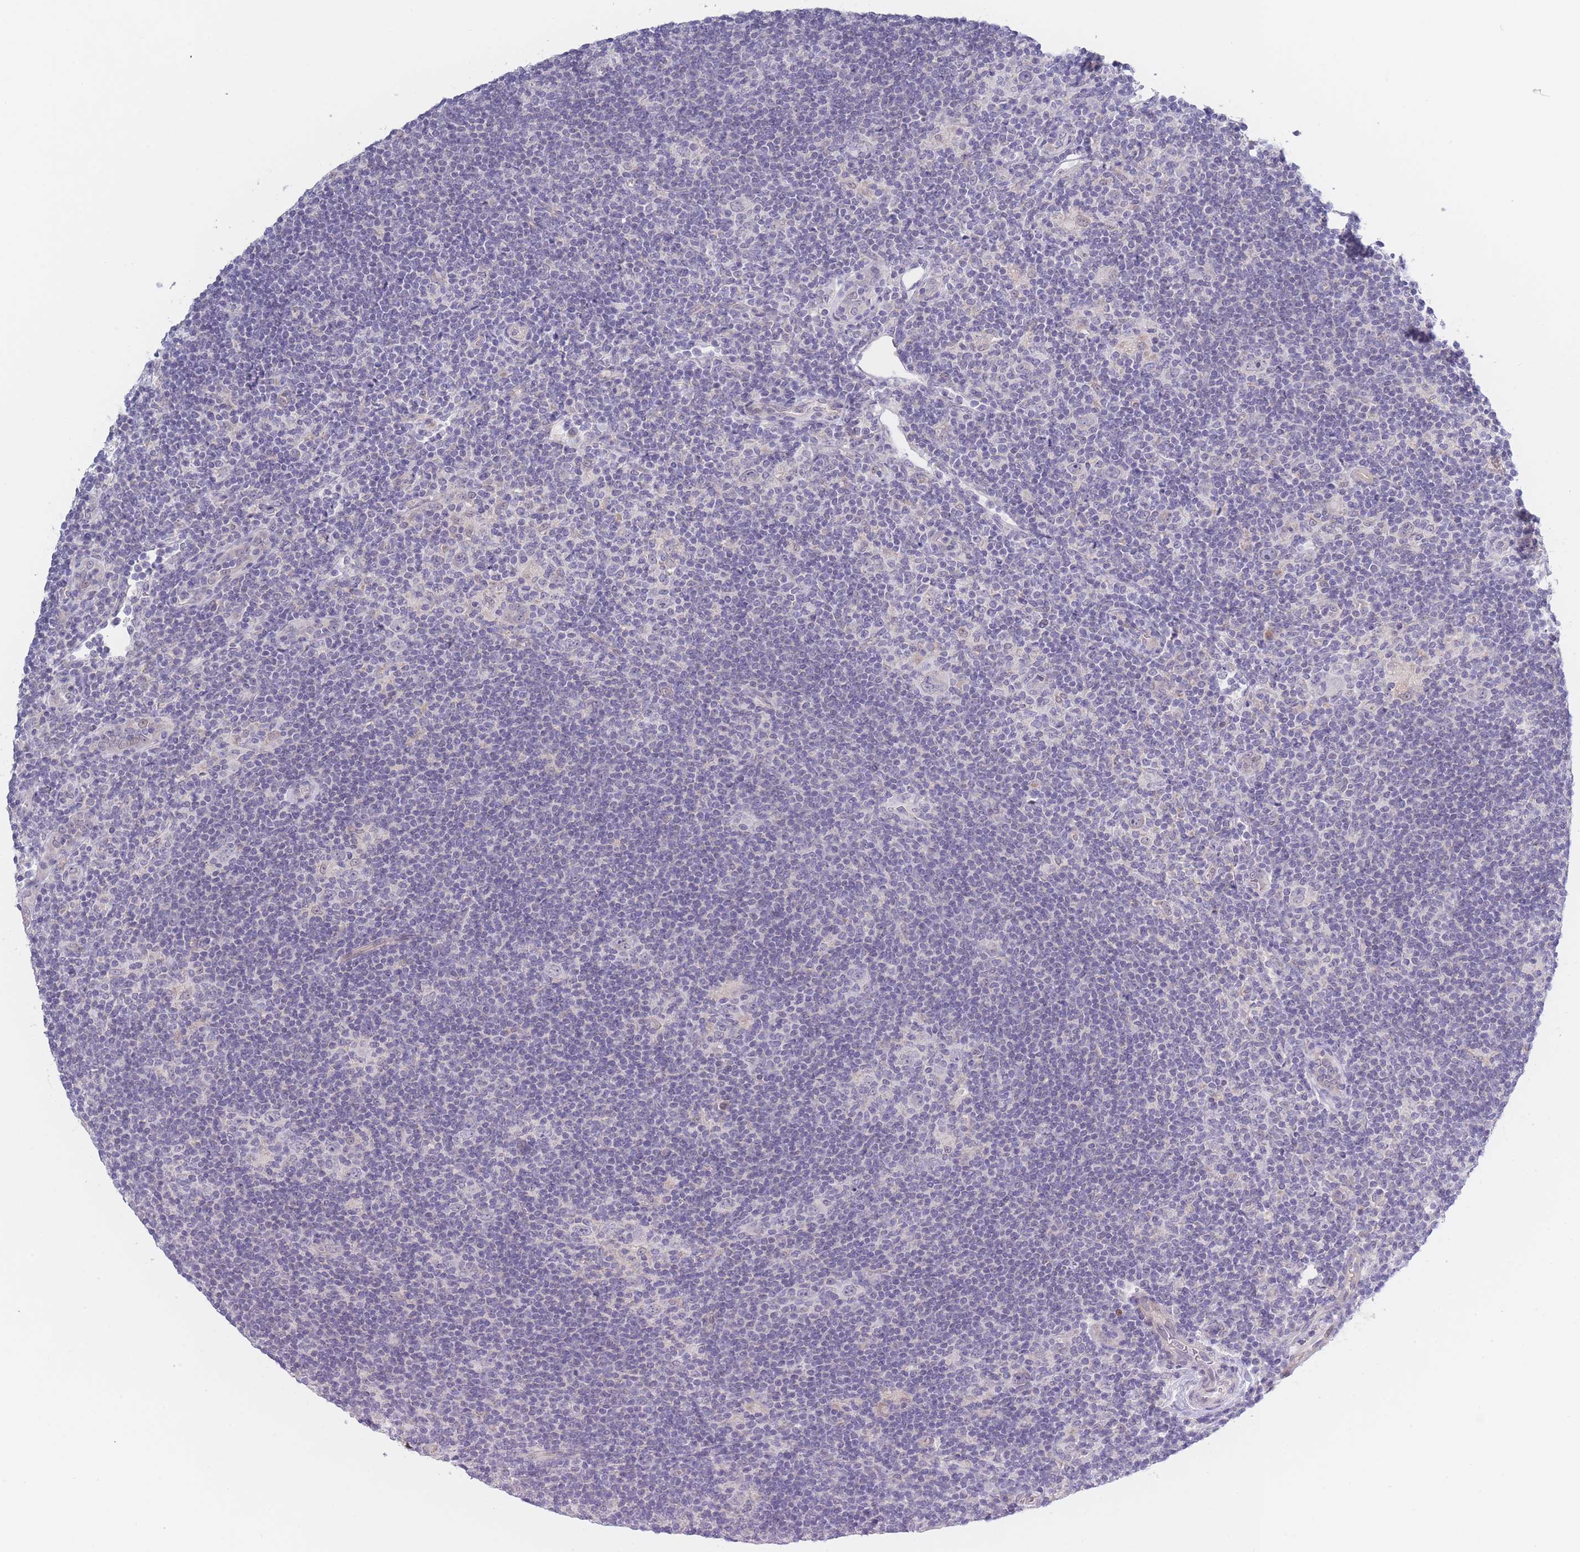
{"staining": {"intensity": "negative", "quantity": "none", "location": "none"}, "tissue": "lymphoma", "cell_type": "Tumor cells", "image_type": "cancer", "snomed": [{"axis": "morphology", "description": "Hodgkin's disease, NOS"}, {"axis": "topography", "description": "Lymph node"}], "caption": "Lymphoma was stained to show a protein in brown. There is no significant positivity in tumor cells.", "gene": "FAM227B", "patient": {"sex": "female", "age": 57}}